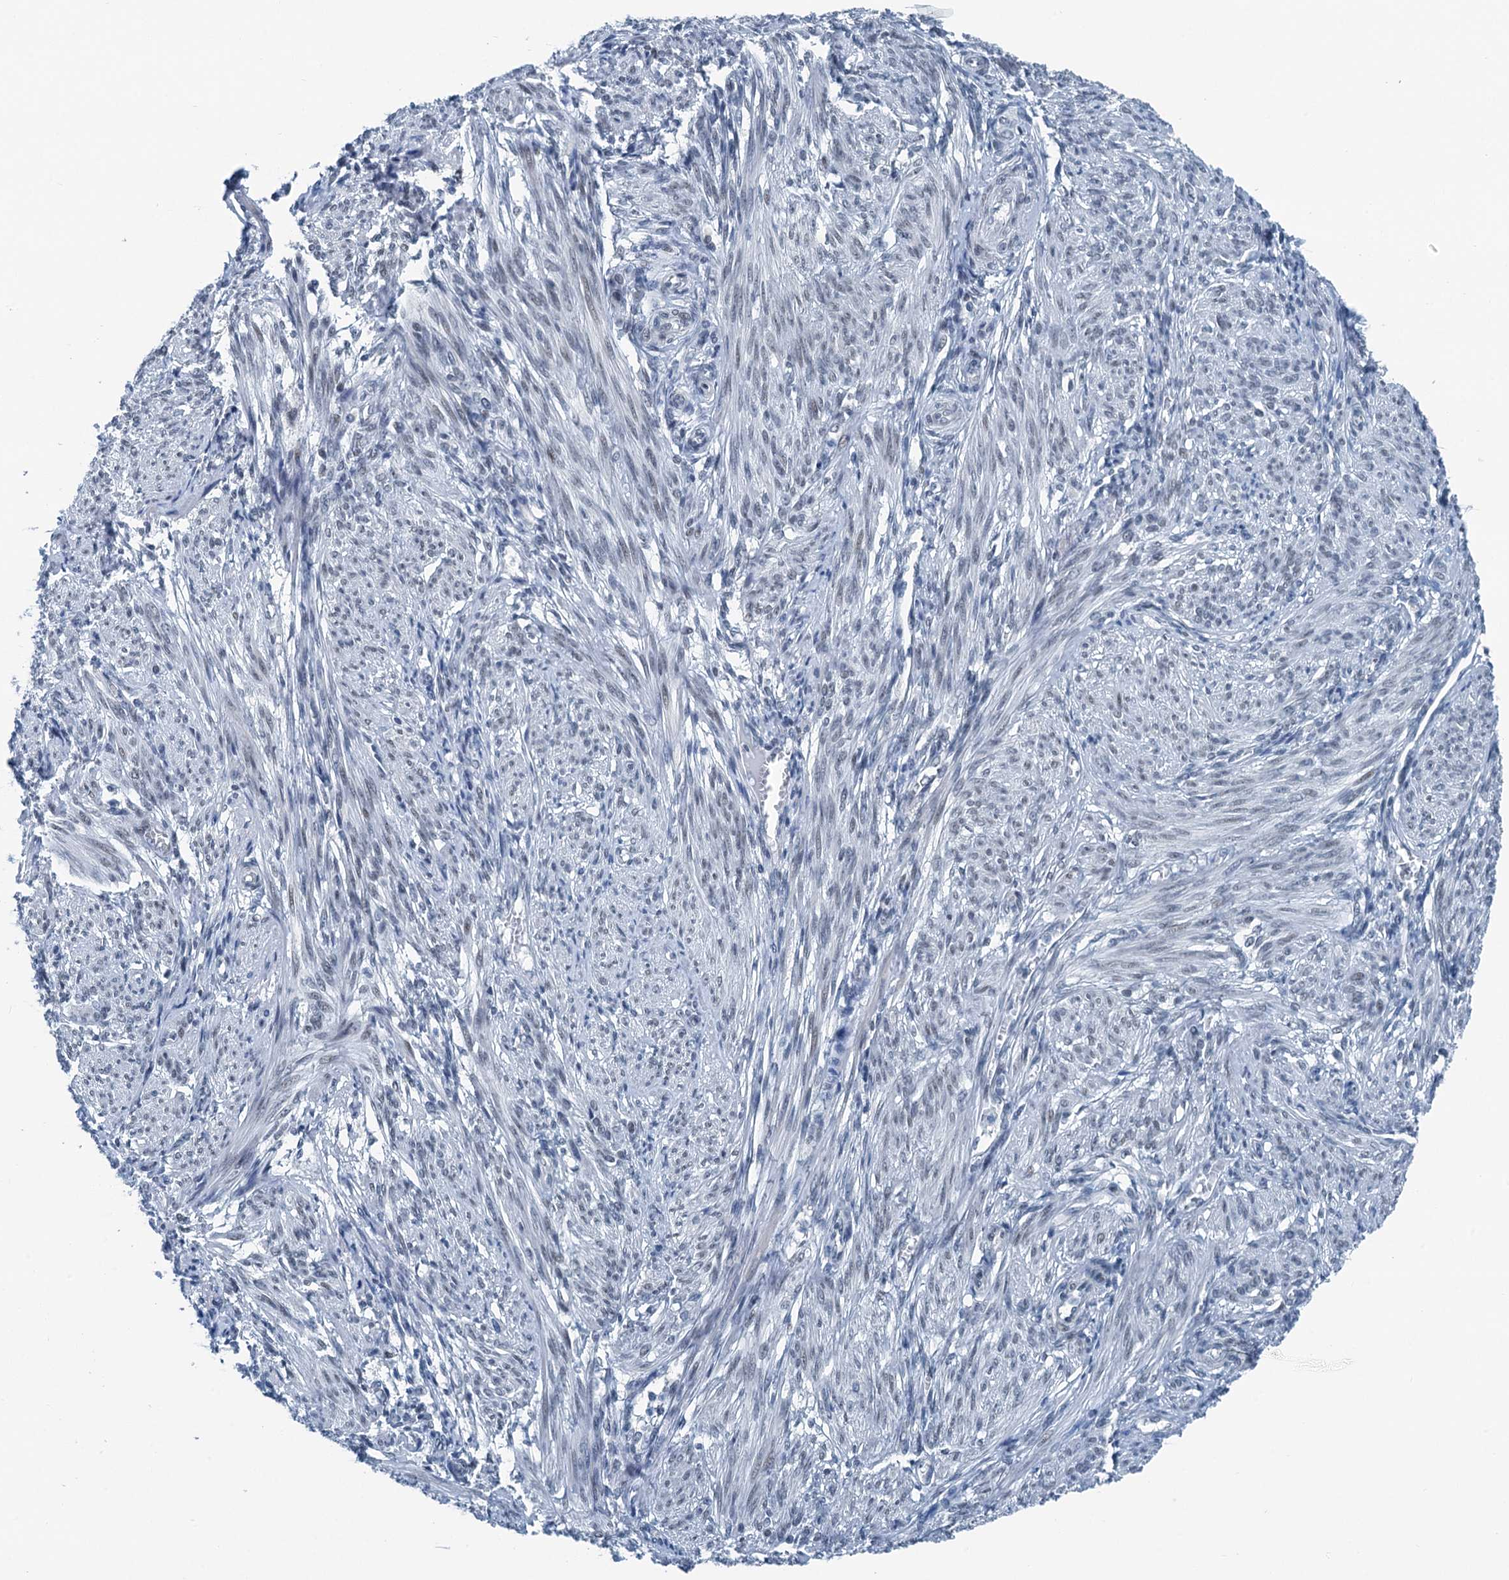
{"staining": {"intensity": "negative", "quantity": "none", "location": "none"}, "tissue": "smooth muscle", "cell_type": "Smooth muscle cells", "image_type": "normal", "snomed": [{"axis": "morphology", "description": "Normal tissue, NOS"}, {"axis": "topography", "description": "Smooth muscle"}], "caption": "Smooth muscle was stained to show a protein in brown. There is no significant positivity in smooth muscle cells. Nuclei are stained in blue.", "gene": "TRPT1", "patient": {"sex": "female", "age": 39}}